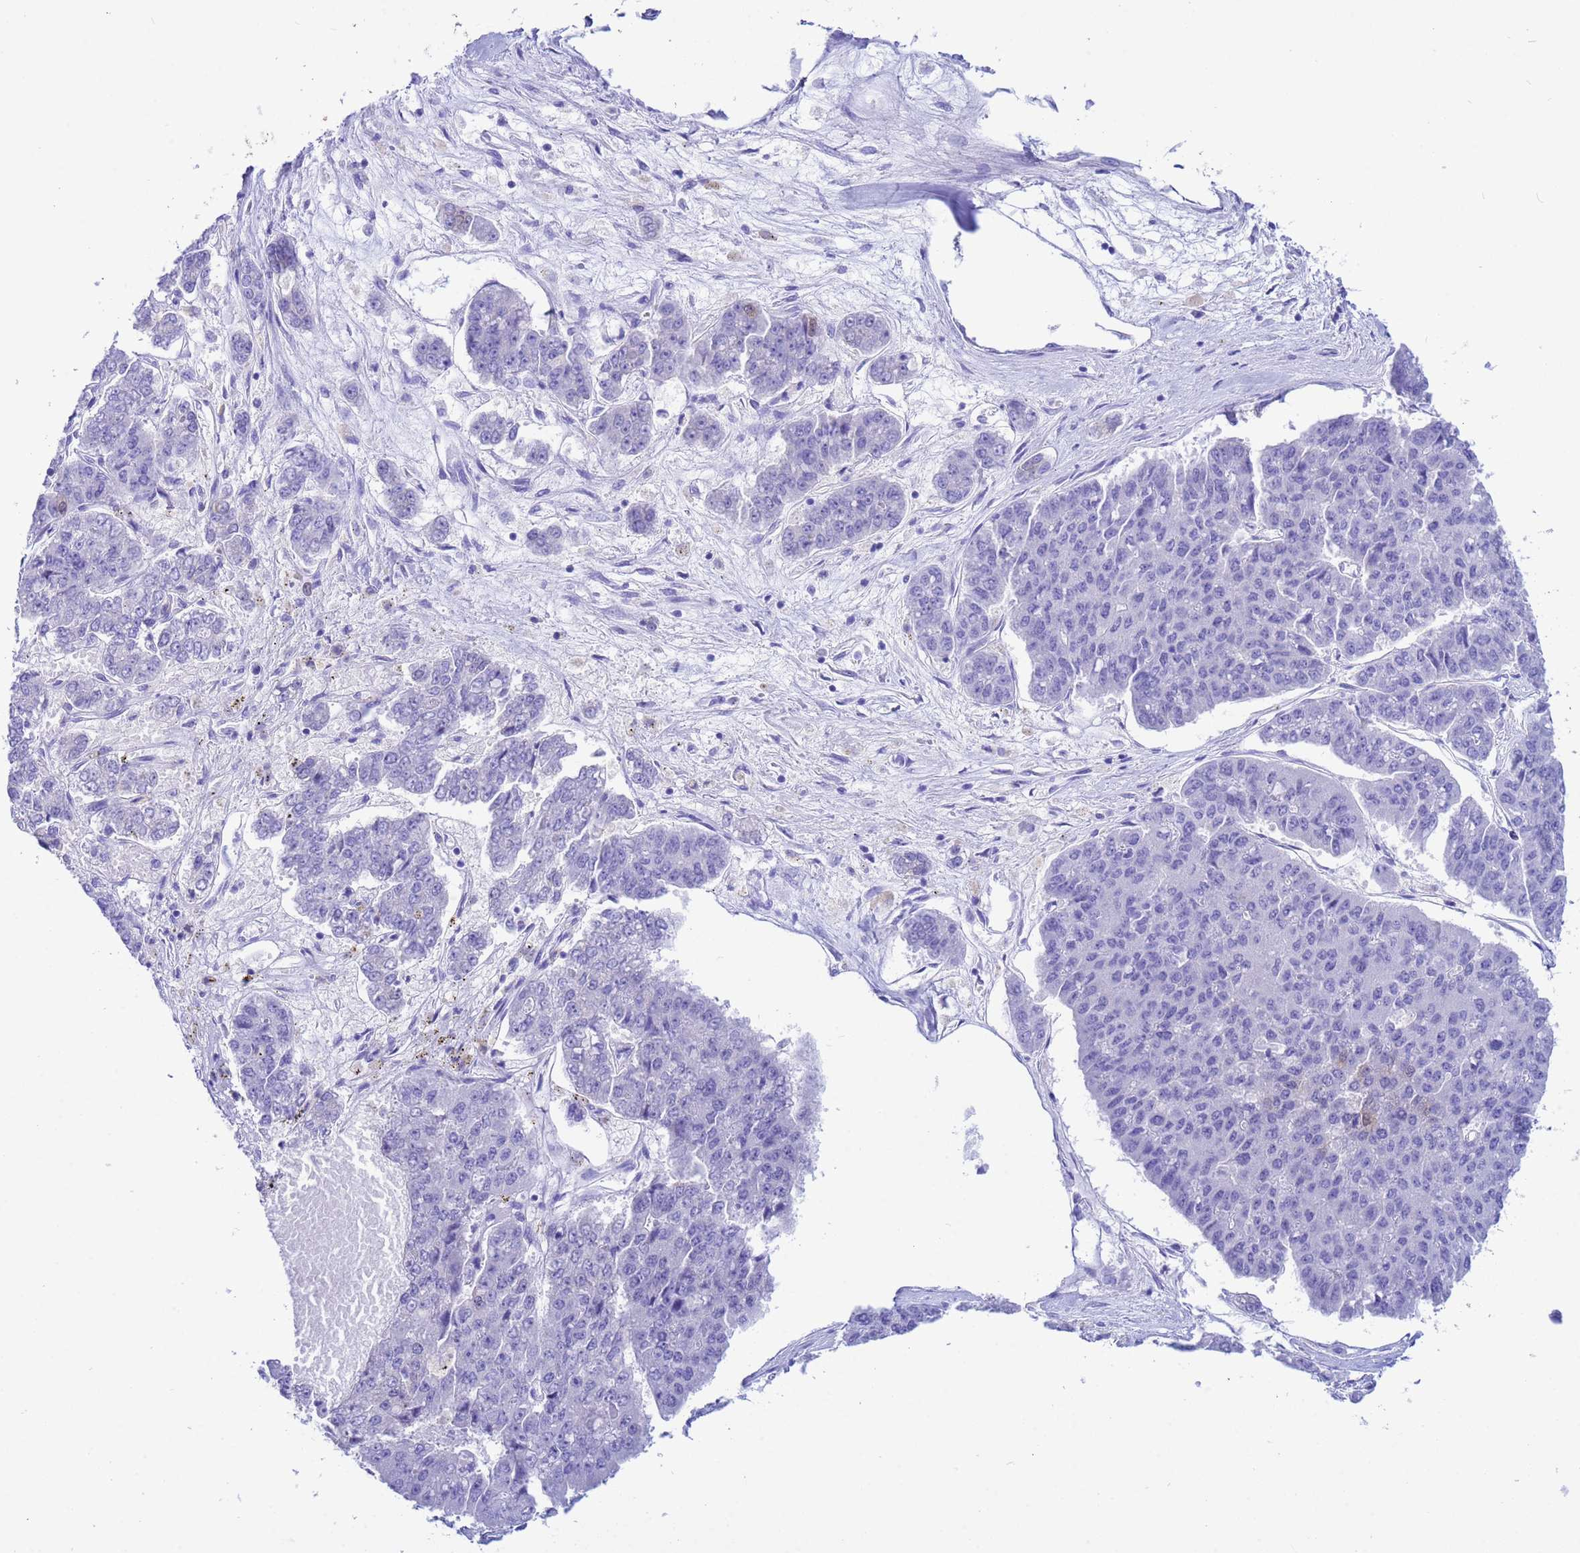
{"staining": {"intensity": "negative", "quantity": "none", "location": "none"}, "tissue": "pancreatic cancer", "cell_type": "Tumor cells", "image_type": "cancer", "snomed": [{"axis": "morphology", "description": "Adenocarcinoma, NOS"}, {"axis": "topography", "description": "Pancreas"}], "caption": "Histopathology image shows no significant protein positivity in tumor cells of pancreatic cancer.", "gene": "AKR1C2", "patient": {"sex": "male", "age": 50}}